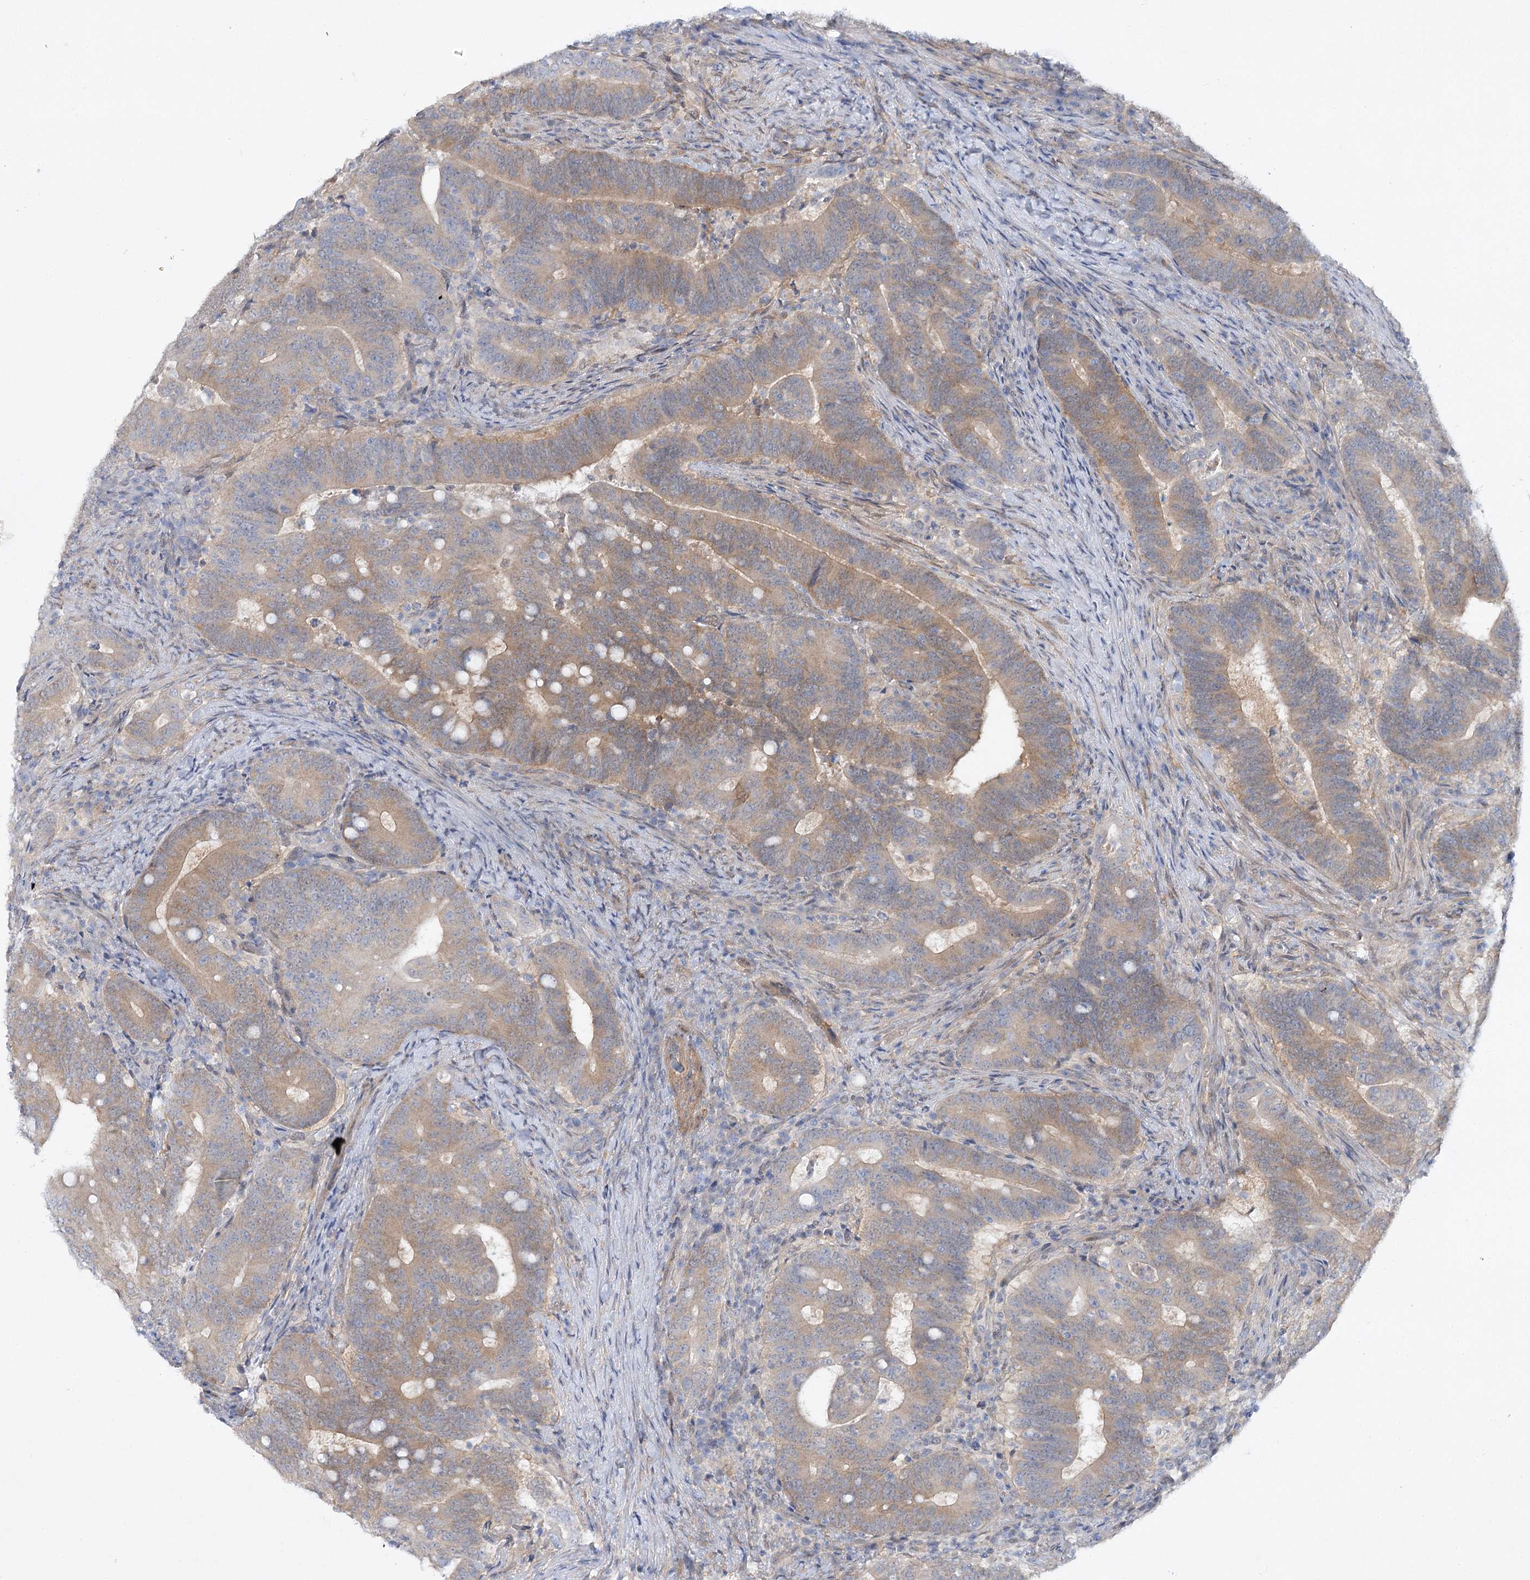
{"staining": {"intensity": "weak", "quantity": "25%-75%", "location": "cytoplasmic/membranous"}, "tissue": "colorectal cancer", "cell_type": "Tumor cells", "image_type": "cancer", "snomed": [{"axis": "morphology", "description": "Adenocarcinoma, NOS"}, {"axis": "topography", "description": "Colon"}], "caption": "A low amount of weak cytoplasmic/membranous expression is identified in about 25%-75% of tumor cells in adenocarcinoma (colorectal) tissue.", "gene": "AAMDC", "patient": {"sex": "female", "age": 66}}